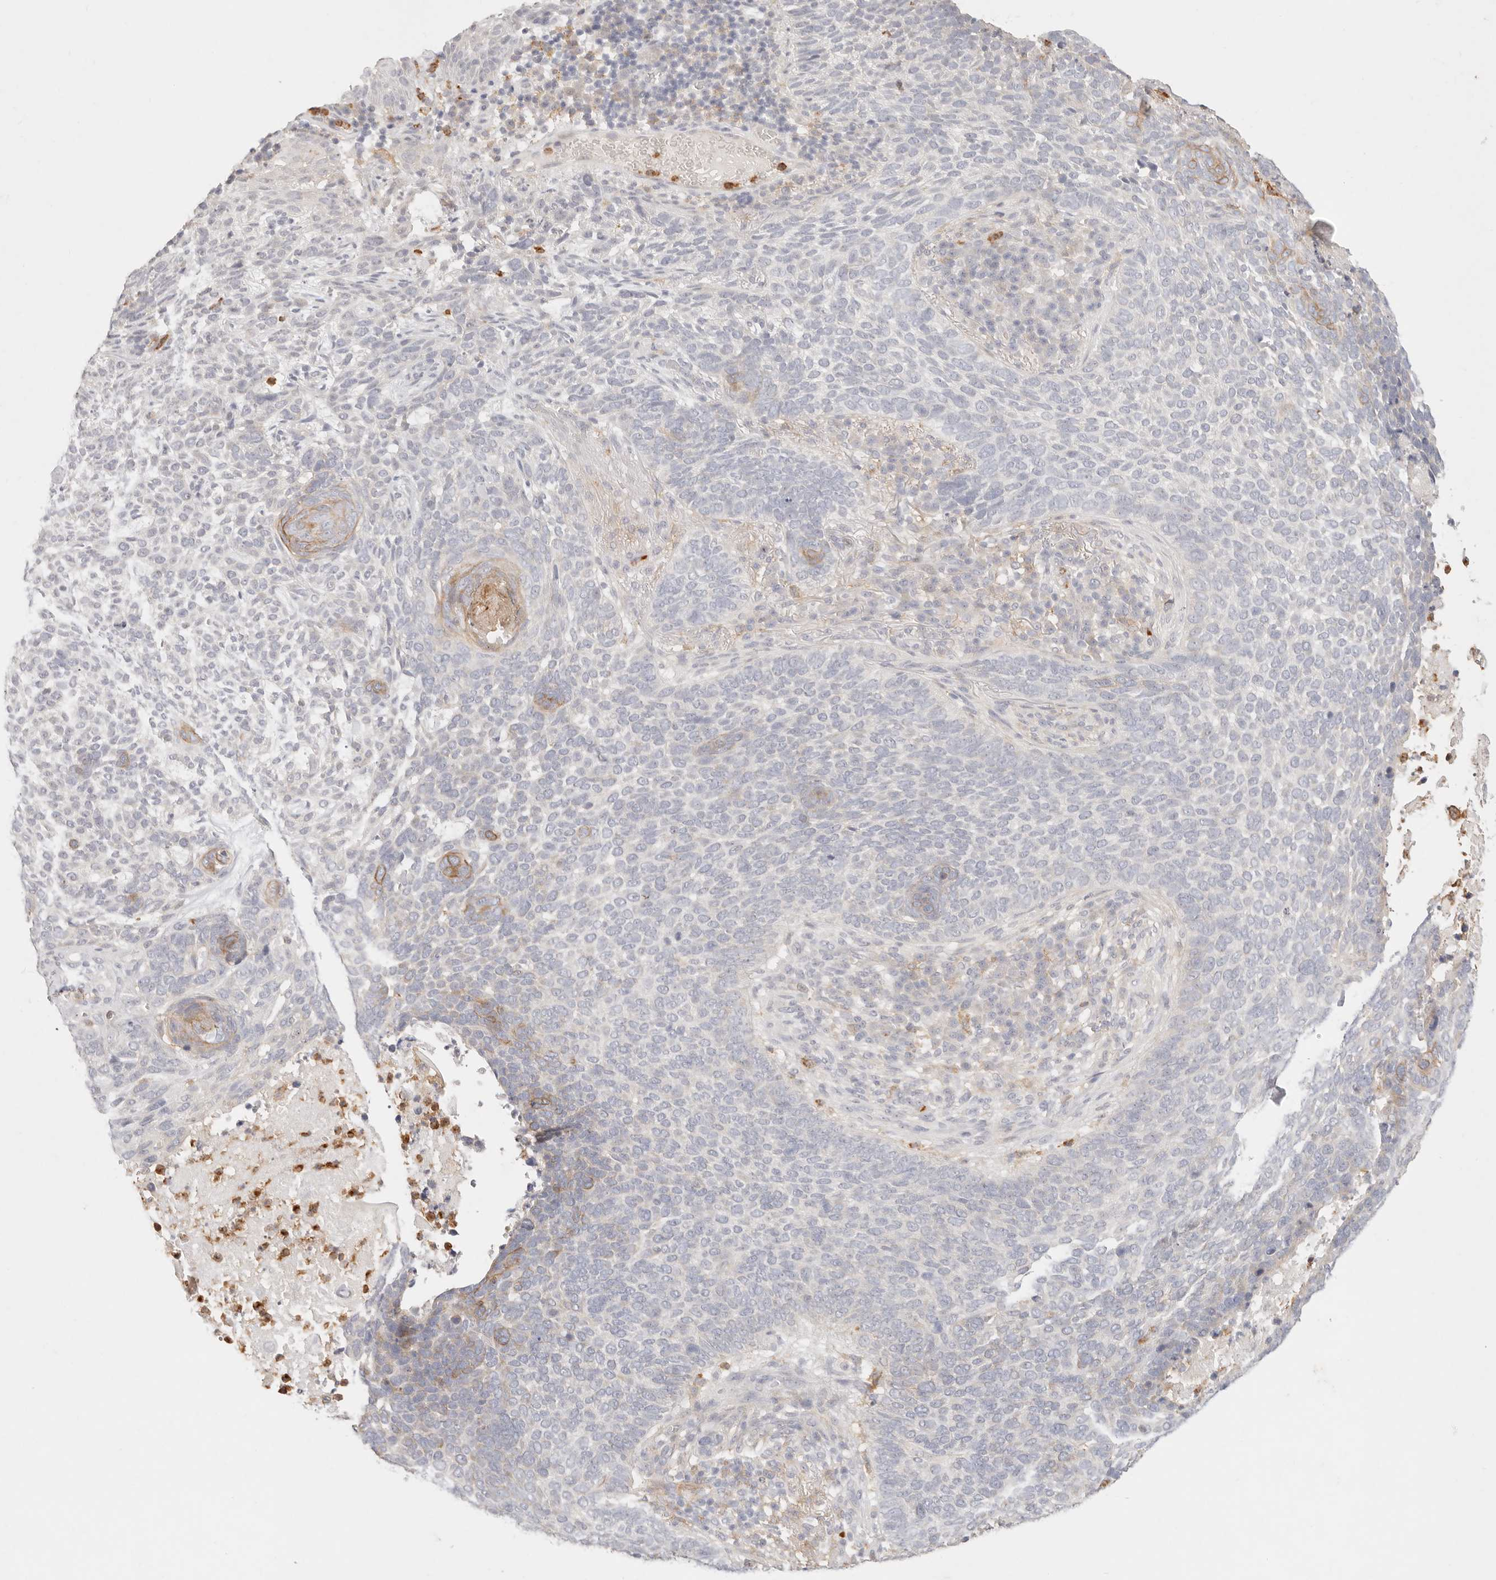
{"staining": {"intensity": "negative", "quantity": "none", "location": "none"}, "tissue": "skin cancer", "cell_type": "Tumor cells", "image_type": "cancer", "snomed": [{"axis": "morphology", "description": "Basal cell carcinoma"}, {"axis": "topography", "description": "Skin"}], "caption": "Immunohistochemistry (IHC) of skin cancer (basal cell carcinoma) displays no positivity in tumor cells.", "gene": "GPR84", "patient": {"sex": "female", "age": 64}}